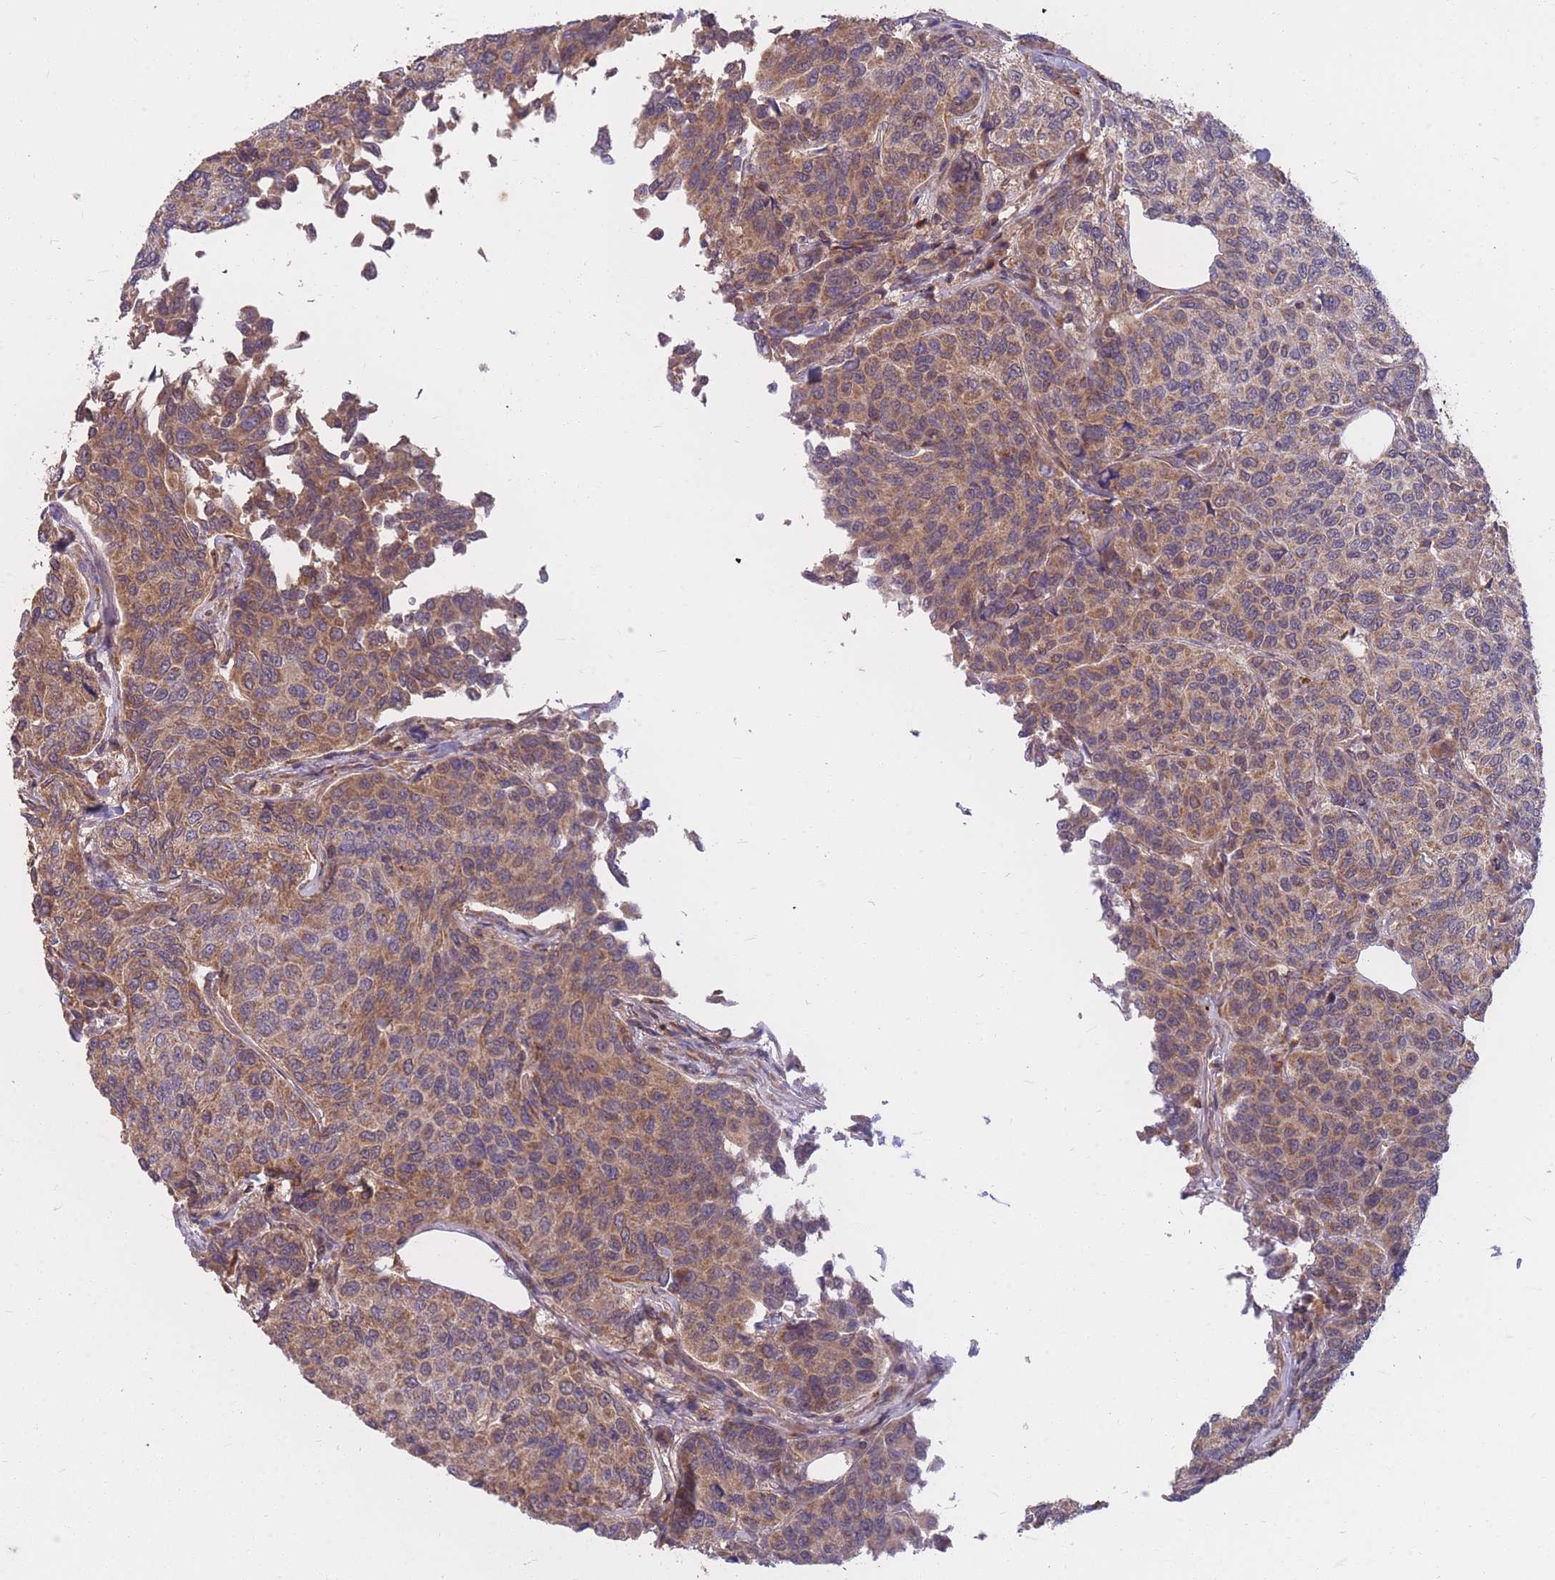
{"staining": {"intensity": "moderate", "quantity": ">75%", "location": "cytoplasmic/membranous"}, "tissue": "breast cancer", "cell_type": "Tumor cells", "image_type": "cancer", "snomed": [{"axis": "morphology", "description": "Duct carcinoma"}, {"axis": "topography", "description": "Breast"}], "caption": "Breast cancer (invasive ductal carcinoma) stained with a brown dye reveals moderate cytoplasmic/membranous positive expression in approximately >75% of tumor cells.", "gene": "PTPMT1", "patient": {"sex": "female", "age": 55}}